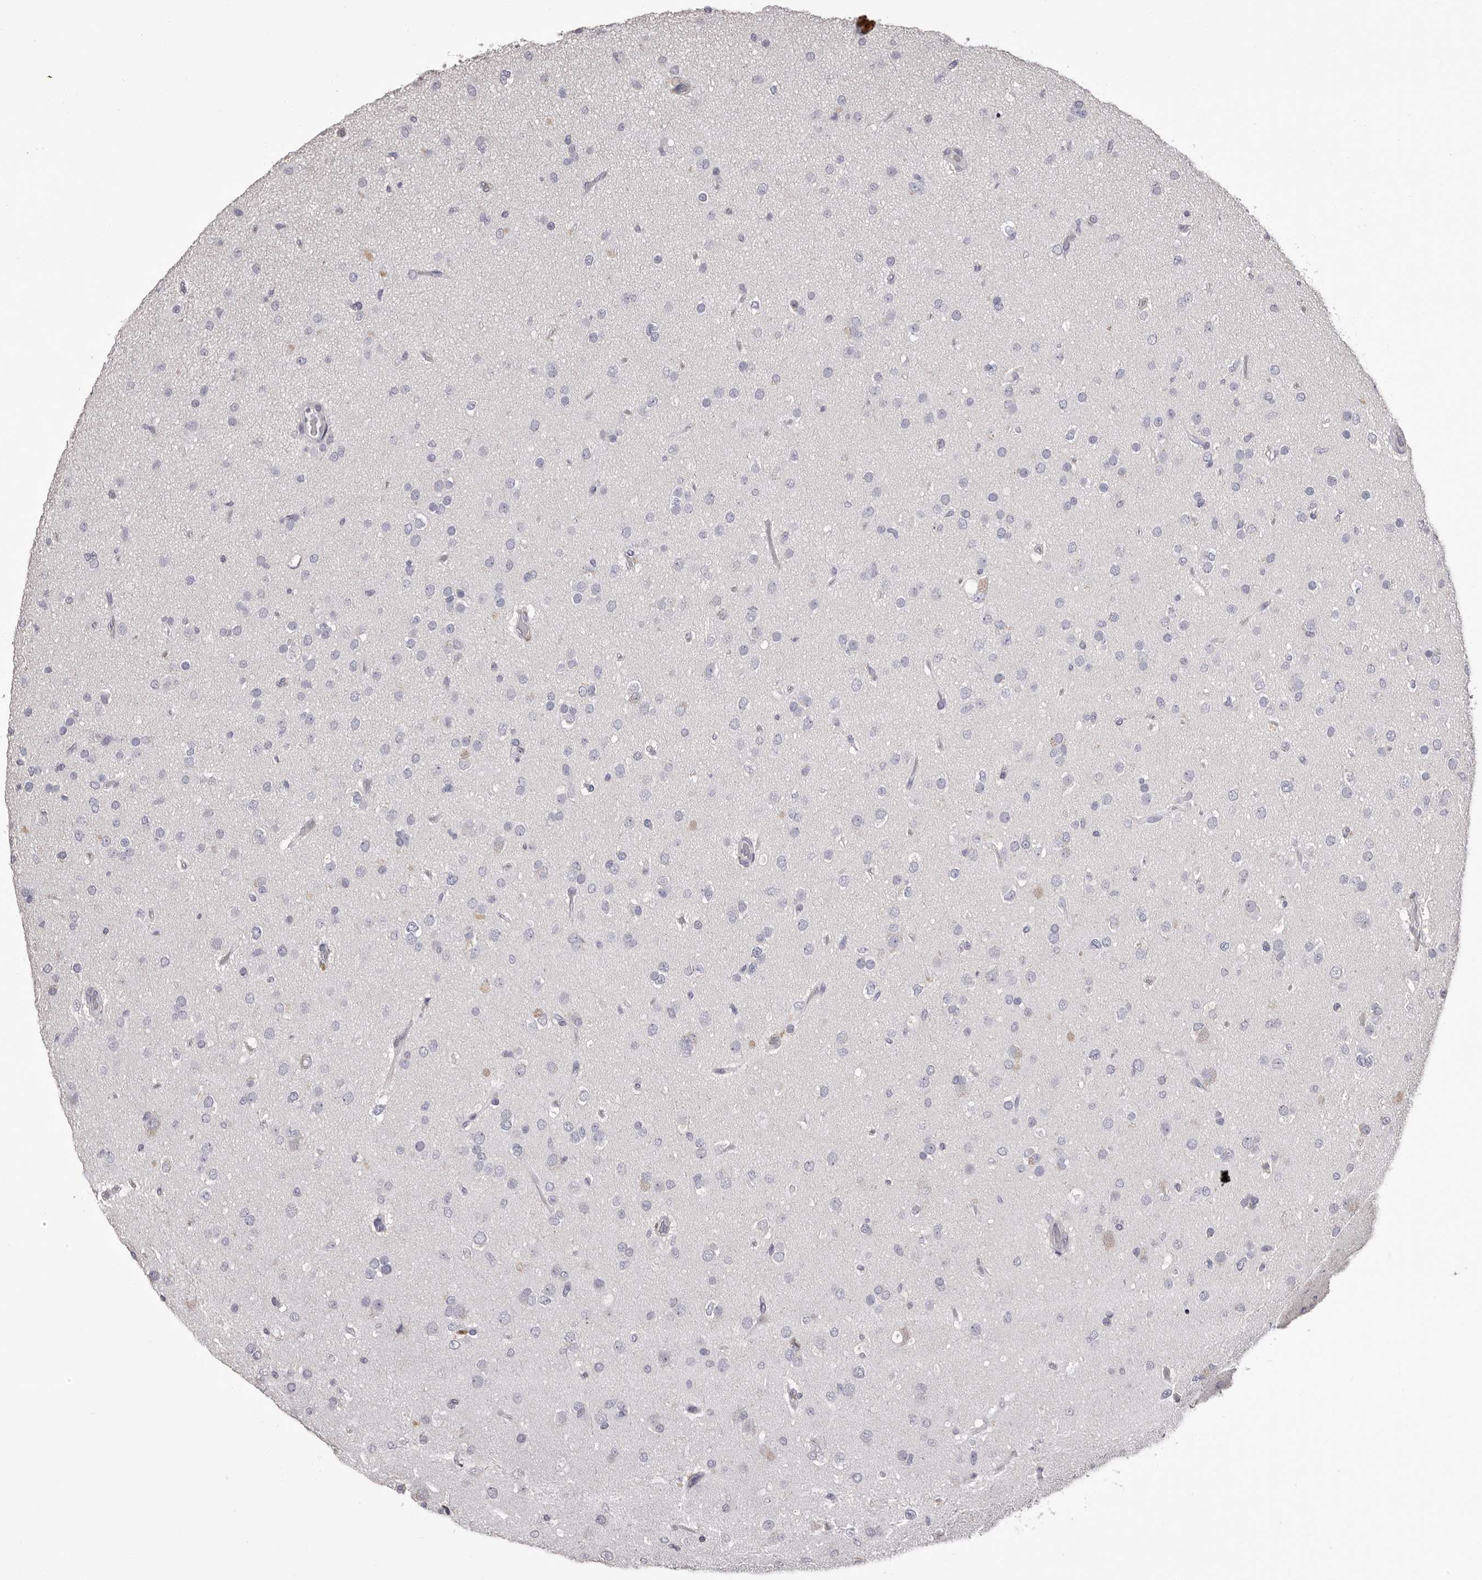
{"staining": {"intensity": "negative", "quantity": "none", "location": "none"}, "tissue": "glioma", "cell_type": "Tumor cells", "image_type": "cancer", "snomed": [{"axis": "morphology", "description": "Glioma, malignant, Low grade"}, {"axis": "topography", "description": "Brain"}], "caption": "Protein analysis of malignant low-grade glioma shows no significant expression in tumor cells. The staining was performed using DAB (3,3'-diaminobenzidine) to visualize the protein expression in brown, while the nuclei were stained in blue with hematoxylin (Magnification: 20x).", "gene": "COL6A1", "patient": {"sex": "male", "age": 65}}